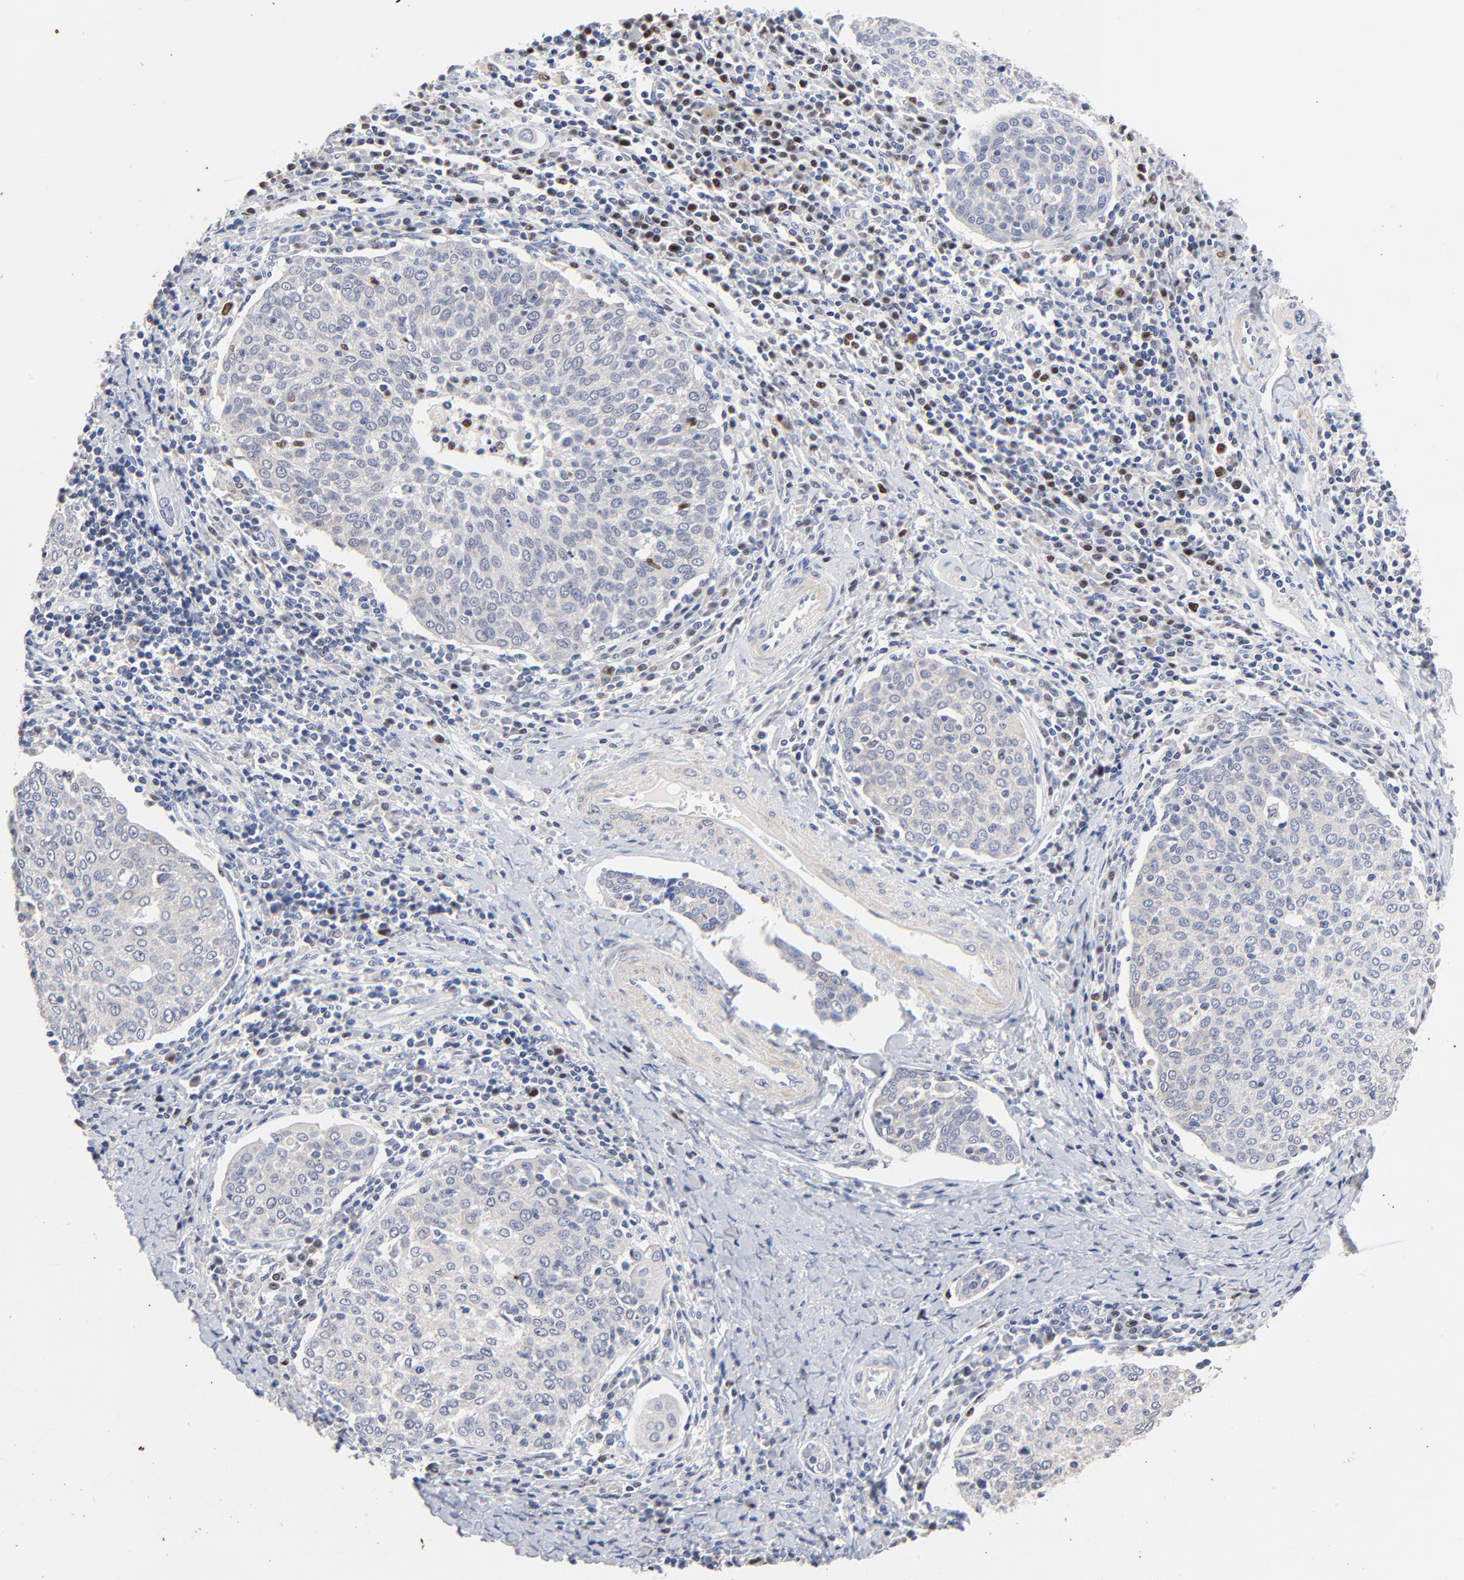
{"staining": {"intensity": "moderate", "quantity": "<25%", "location": "nuclear"}, "tissue": "cervical cancer", "cell_type": "Tumor cells", "image_type": "cancer", "snomed": [{"axis": "morphology", "description": "Squamous cell carcinoma, NOS"}, {"axis": "topography", "description": "Cervix"}], "caption": "A histopathology image of cervical cancer (squamous cell carcinoma) stained for a protein displays moderate nuclear brown staining in tumor cells. Nuclei are stained in blue.", "gene": "AADAC", "patient": {"sex": "female", "age": 40}}